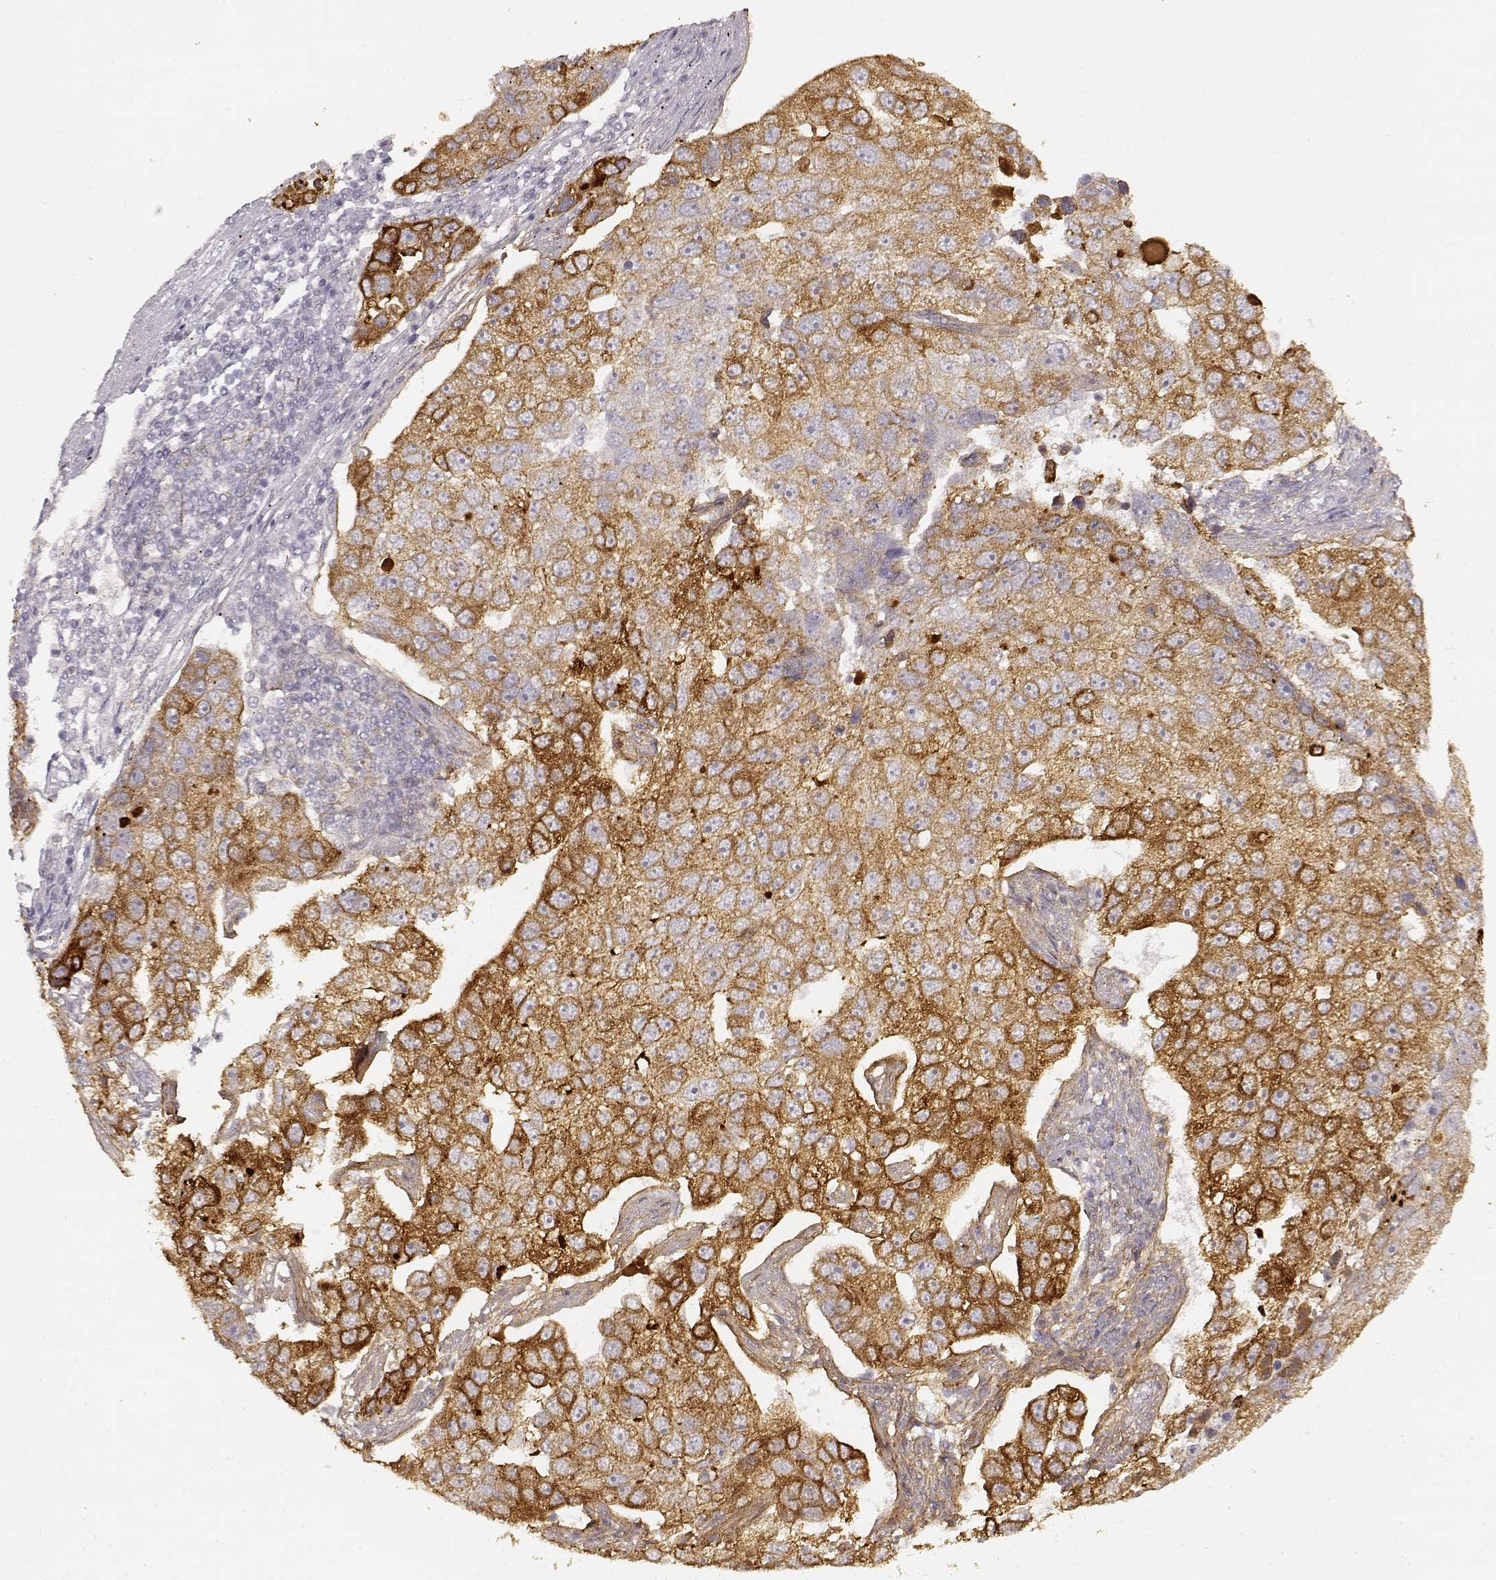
{"staining": {"intensity": "strong", "quantity": ">75%", "location": "cytoplasmic/membranous"}, "tissue": "pancreatic cancer", "cell_type": "Tumor cells", "image_type": "cancer", "snomed": [{"axis": "morphology", "description": "Adenocarcinoma, NOS"}, {"axis": "topography", "description": "Pancreas"}], "caption": "Pancreatic cancer stained with a protein marker displays strong staining in tumor cells.", "gene": "LAMC2", "patient": {"sex": "female", "age": 61}}